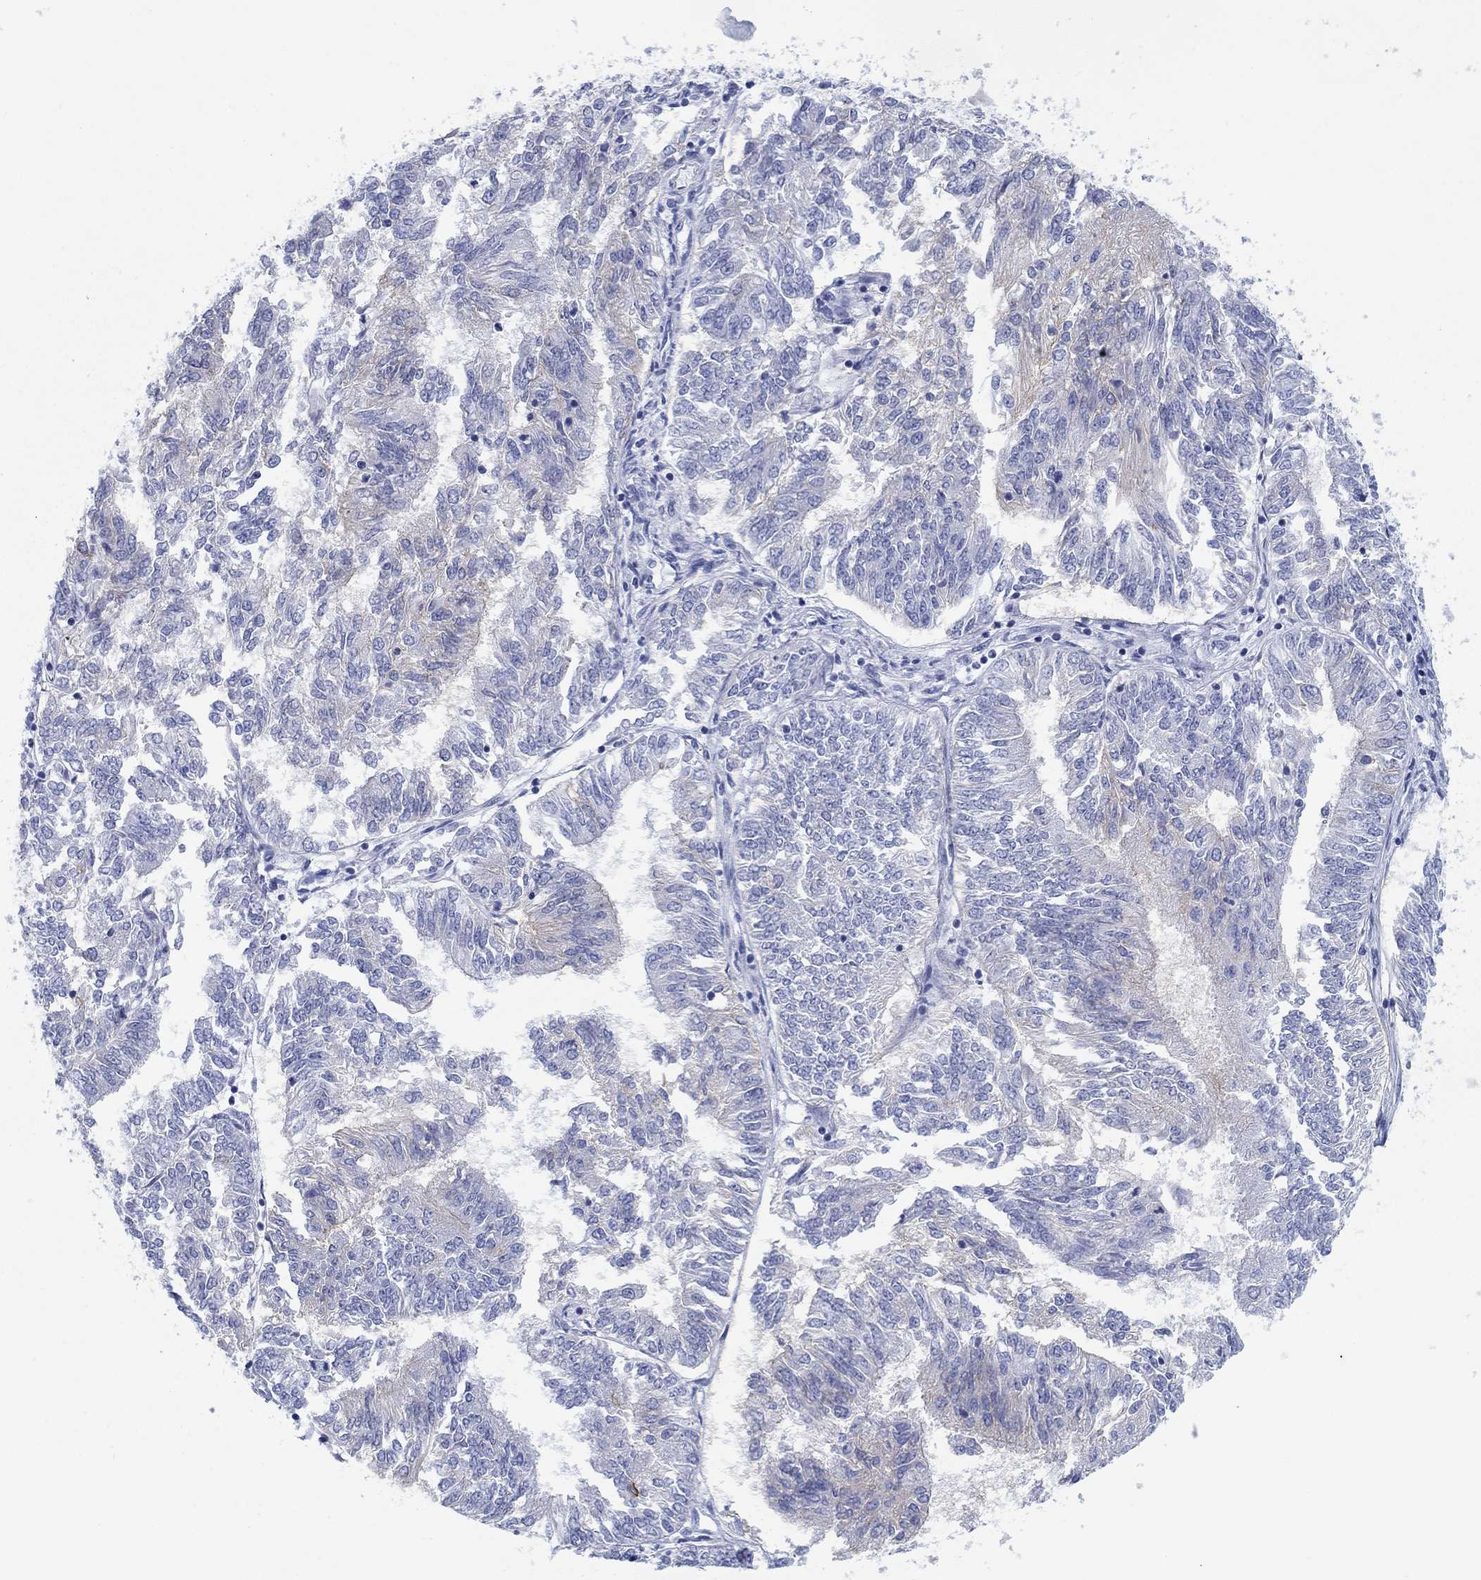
{"staining": {"intensity": "negative", "quantity": "none", "location": "none"}, "tissue": "endometrial cancer", "cell_type": "Tumor cells", "image_type": "cancer", "snomed": [{"axis": "morphology", "description": "Adenocarcinoma, NOS"}, {"axis": "topography", "description": "Endometrium"}], "caption": "Endometrial adenocarcinoma was stained to show a protein in brown. There is no significant expression in tumor cells. Brightfield microscopy of immunohistochemistry (IHC) stained with DAB (3,3'-diaminobenzidine) (brown) and hematoxylin (blue), captured at high magnification.", "gene": "ATP1B1", "patient": {"sex": "female", "age": 58}}